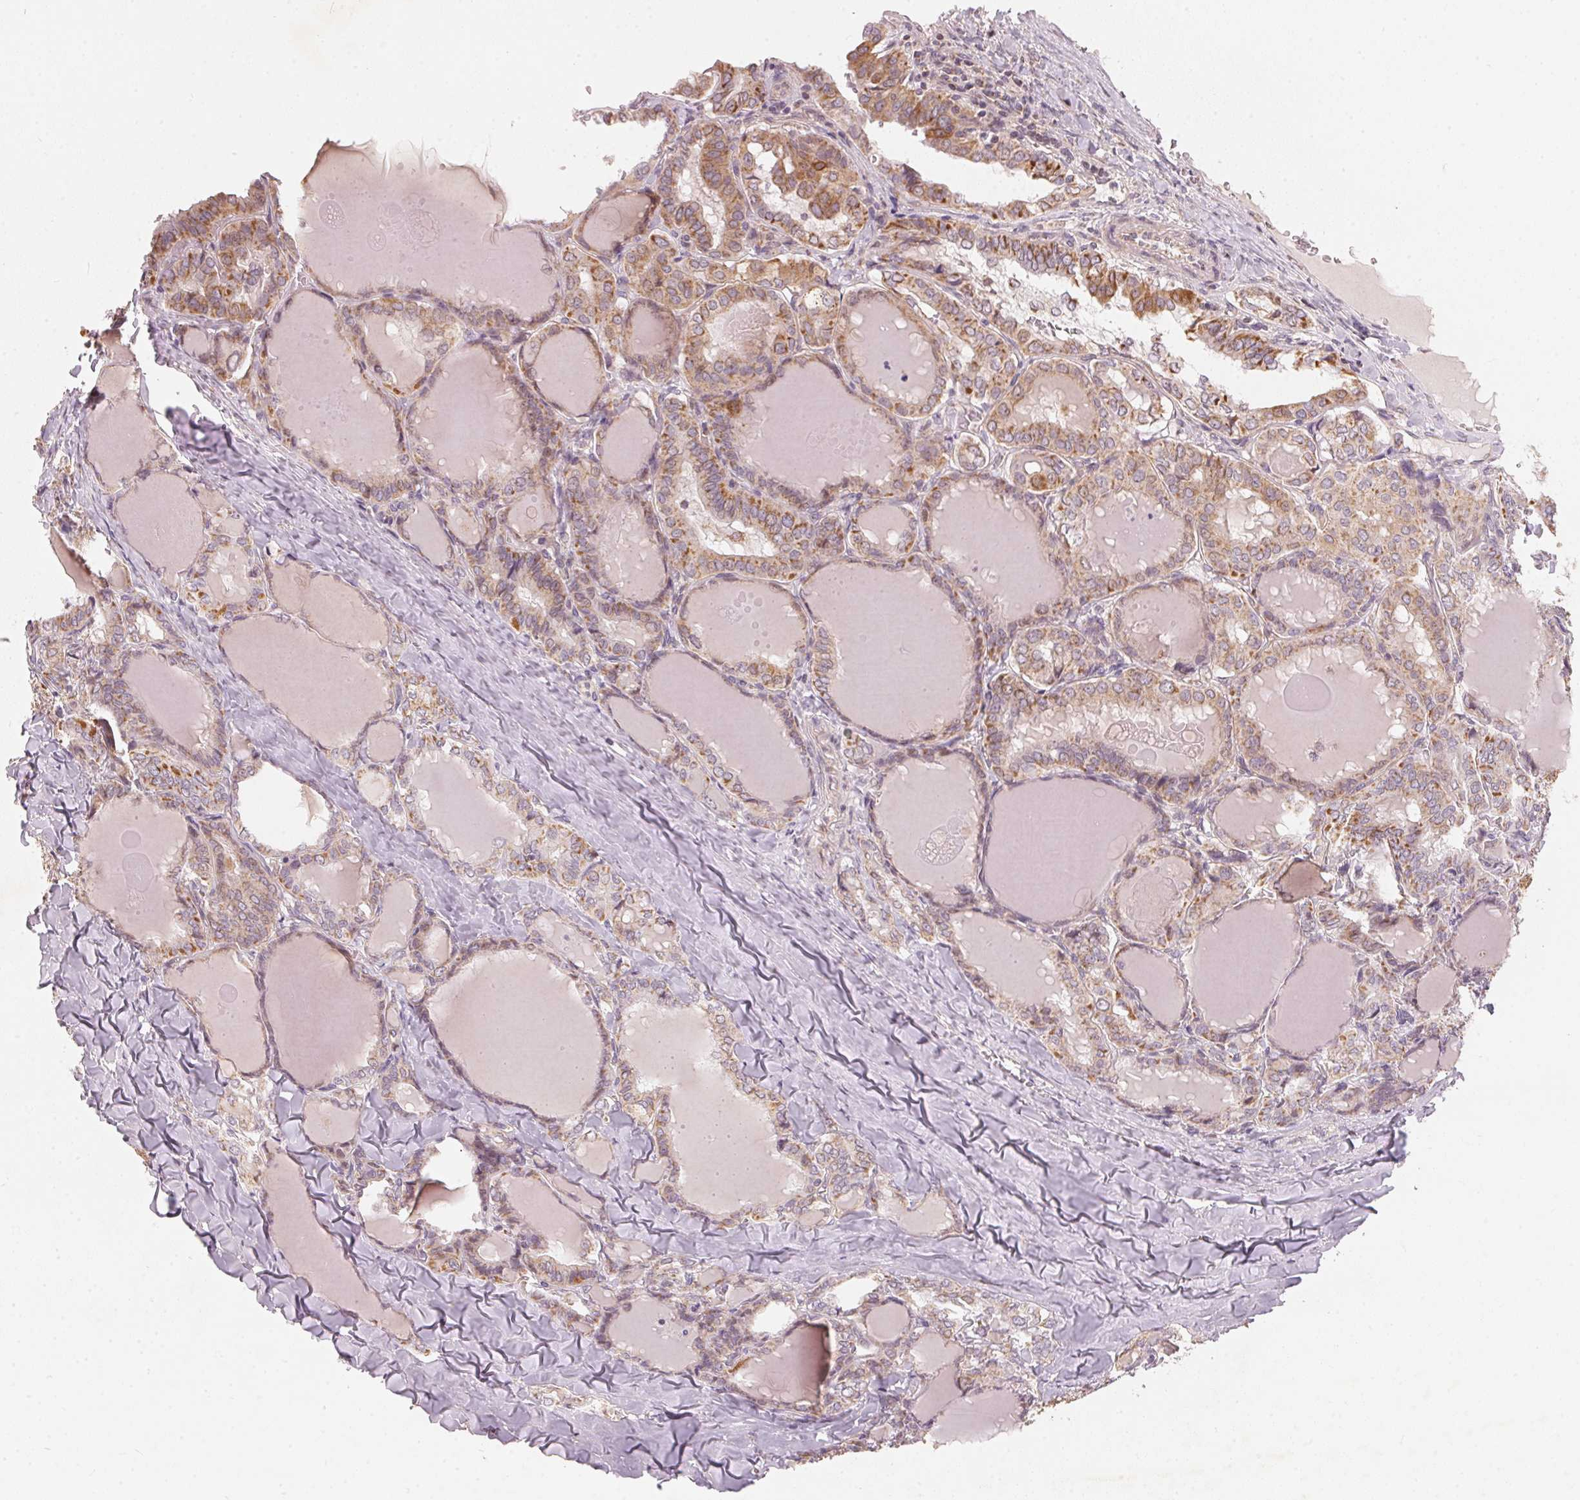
{"staining": {"intensity": "moderate", "quantity": ">75%", "location": "cytoplasmic/membranous"}, "tissue": "thyroid cancer", "cell_type": "Tumor cells", "image_type": "cancer", "snomed": [{"axis": "morphology", "description": "Papillary adenocarcinoma, NOS"}, {"axis": "topography", "description": "Thyroid gland"}], "caption": "Human thyroid cancer (papillary adenocarcinoma) stained for a protein (brown) demonstrates moderate cytoplasmic/membranous positive positivity in approximately >75% of tumor cells.", "gene": "MATCAP1", "patient": {"sex": "female", "age": 46}}